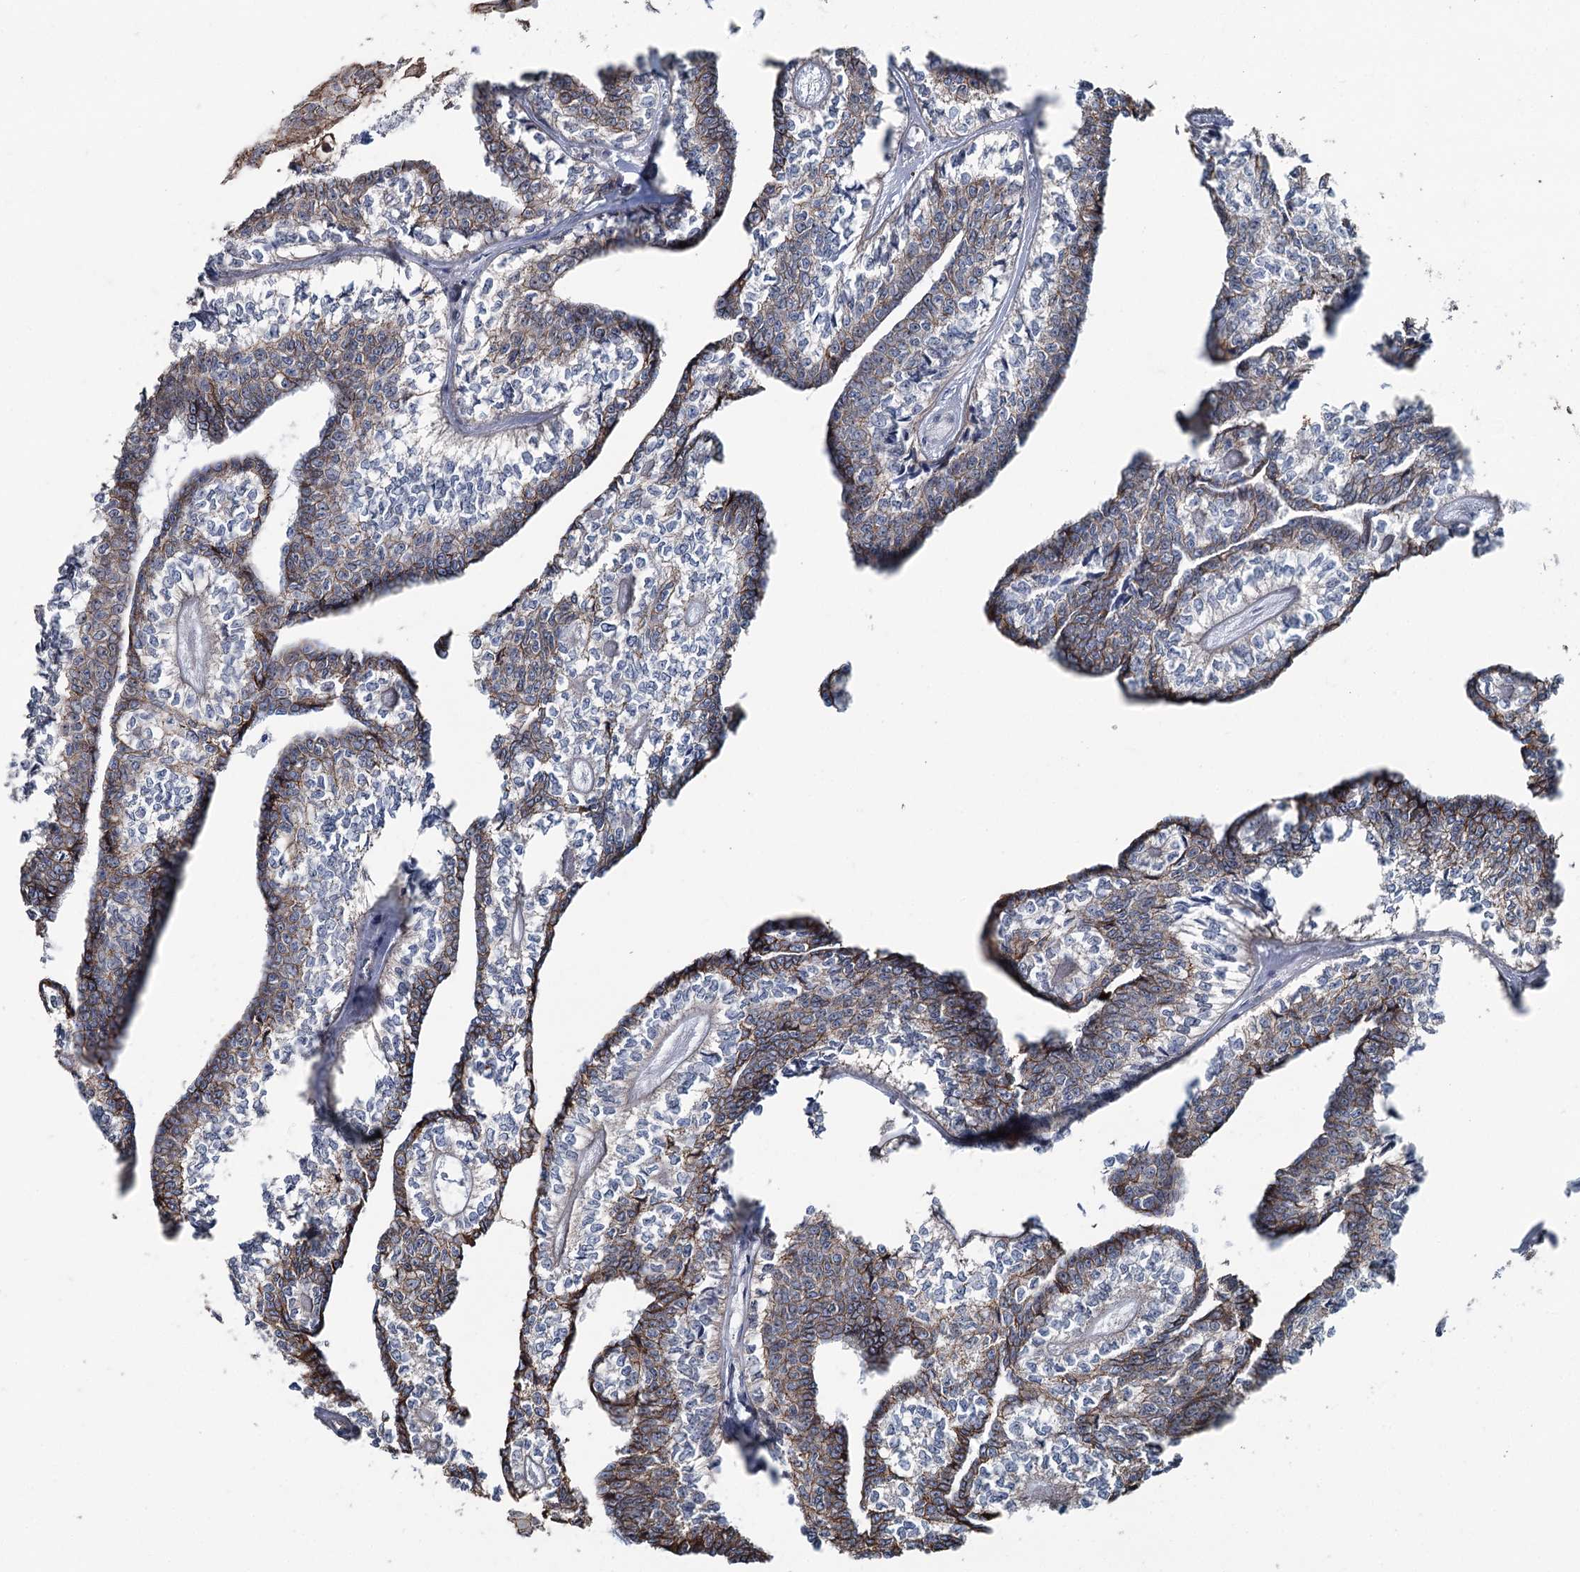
{"staining": {"intensity": "strong", "quantity": "25%-75%", "location": "cytoplasmic/membranous"}, "tissue": "head and neck cancer", "cell_type": "Tumor cells", "image_type": "cancer", "snomed": [{"axis": "morphology", "description": "Adenocarcinoma, NOS"}, {"axis": "topography", "description": "Head-Neck"}], "caption": "Human head and neck cancer stained with a protein marker displays strong staining in tumor cells.", "gene": "FAM120B", "patient": {"sex": "female", "age": 73}}